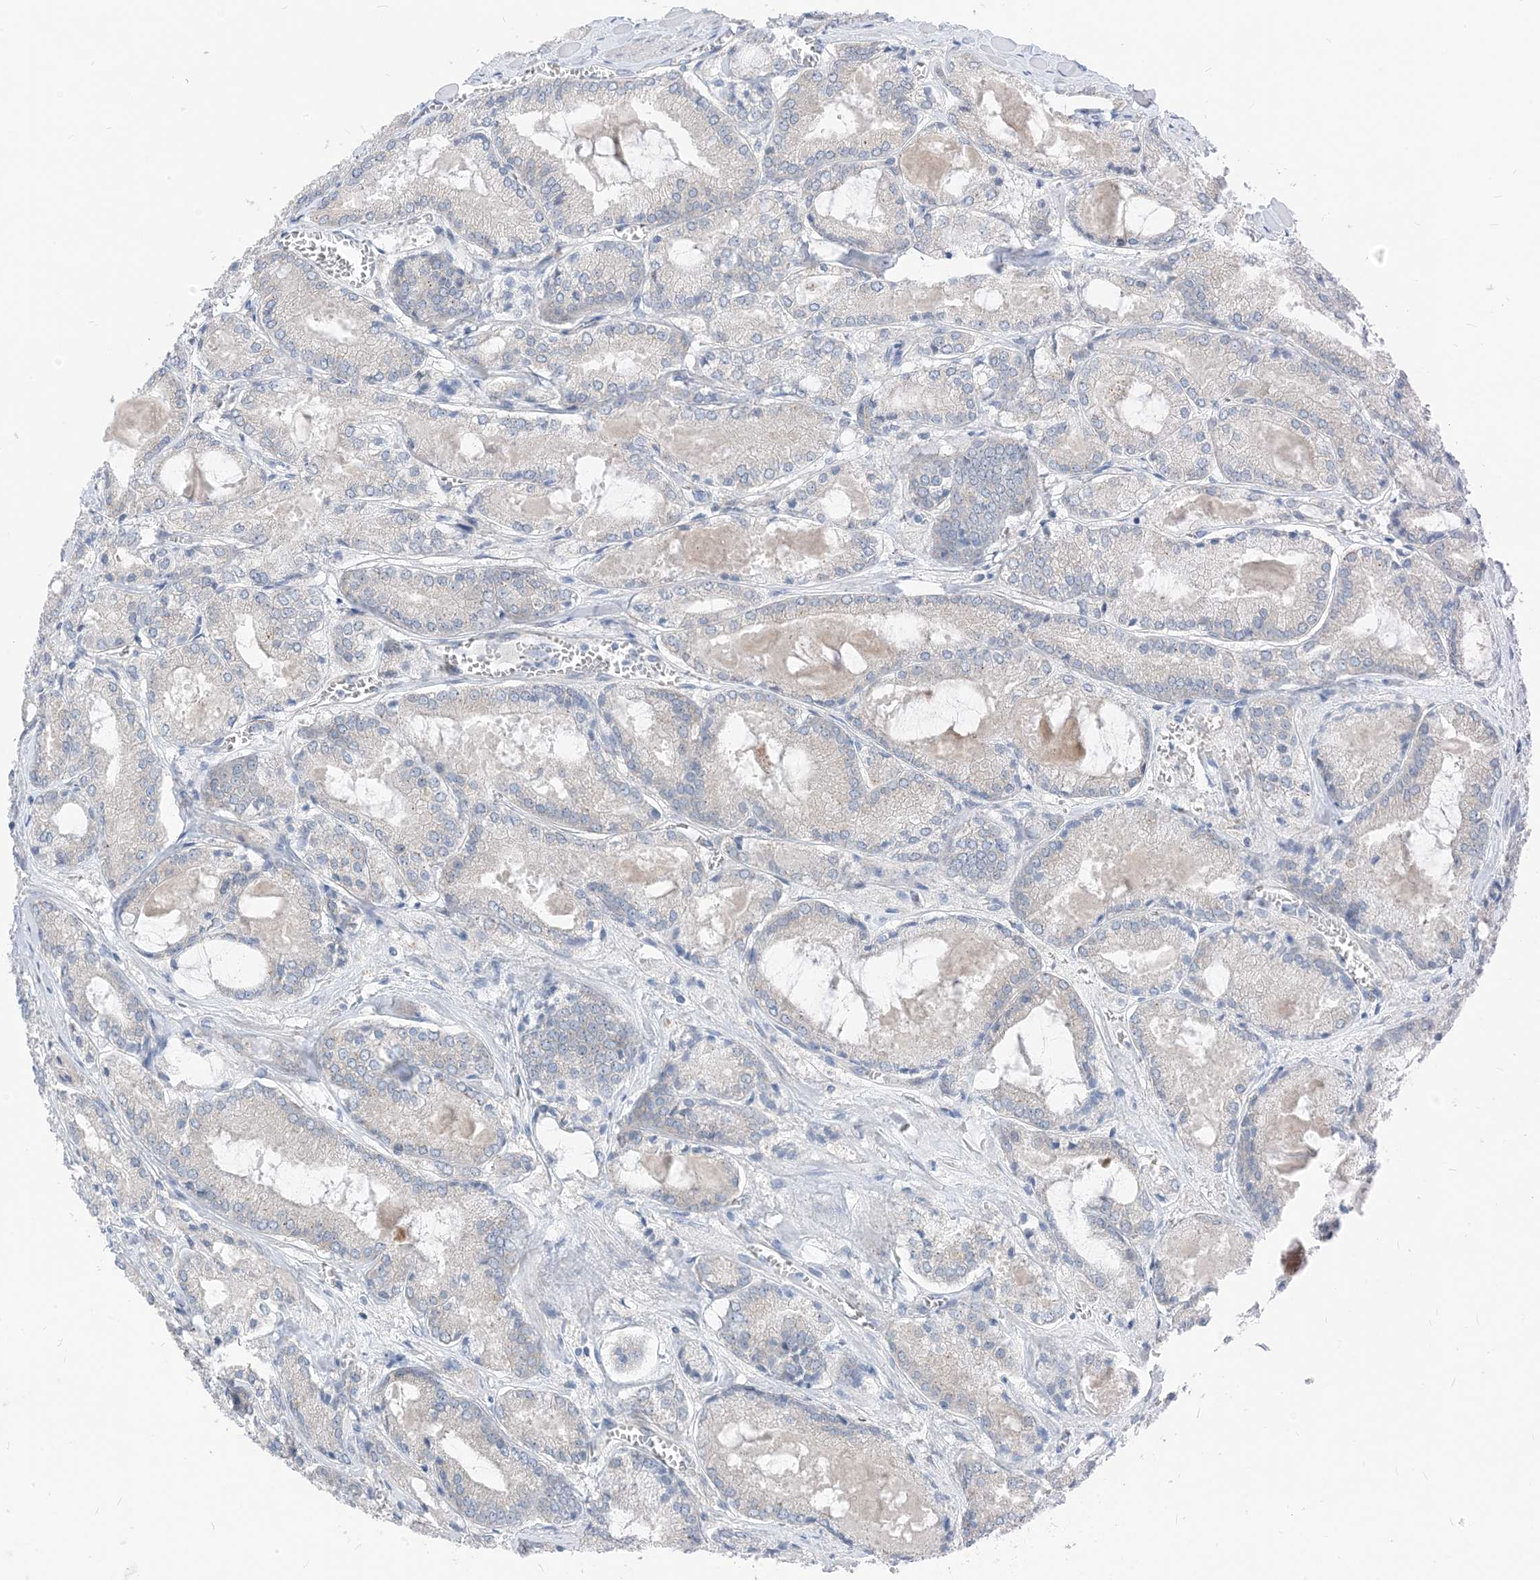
{"staining": {"intensity": "weak", "quantity": "<25%", "location": "cytoplasmic/membranous"}, "tissue": "prostate cancer", "cell_type": "Tumor cells", "image_type": "cancer", "snomed": [{"axis": "morphology", "description": "Adenocarcinoma, Low grade"}, {"axis": "topography", "description": "Prostate"}], "caption": "The IHC micrograph has no significant positivity in tumor cells of prostate cancer (low-grade adenocarcinoma) tissue.", "gene": "PLEKHA3", "patient": {"sex": "male", "age": 67}}